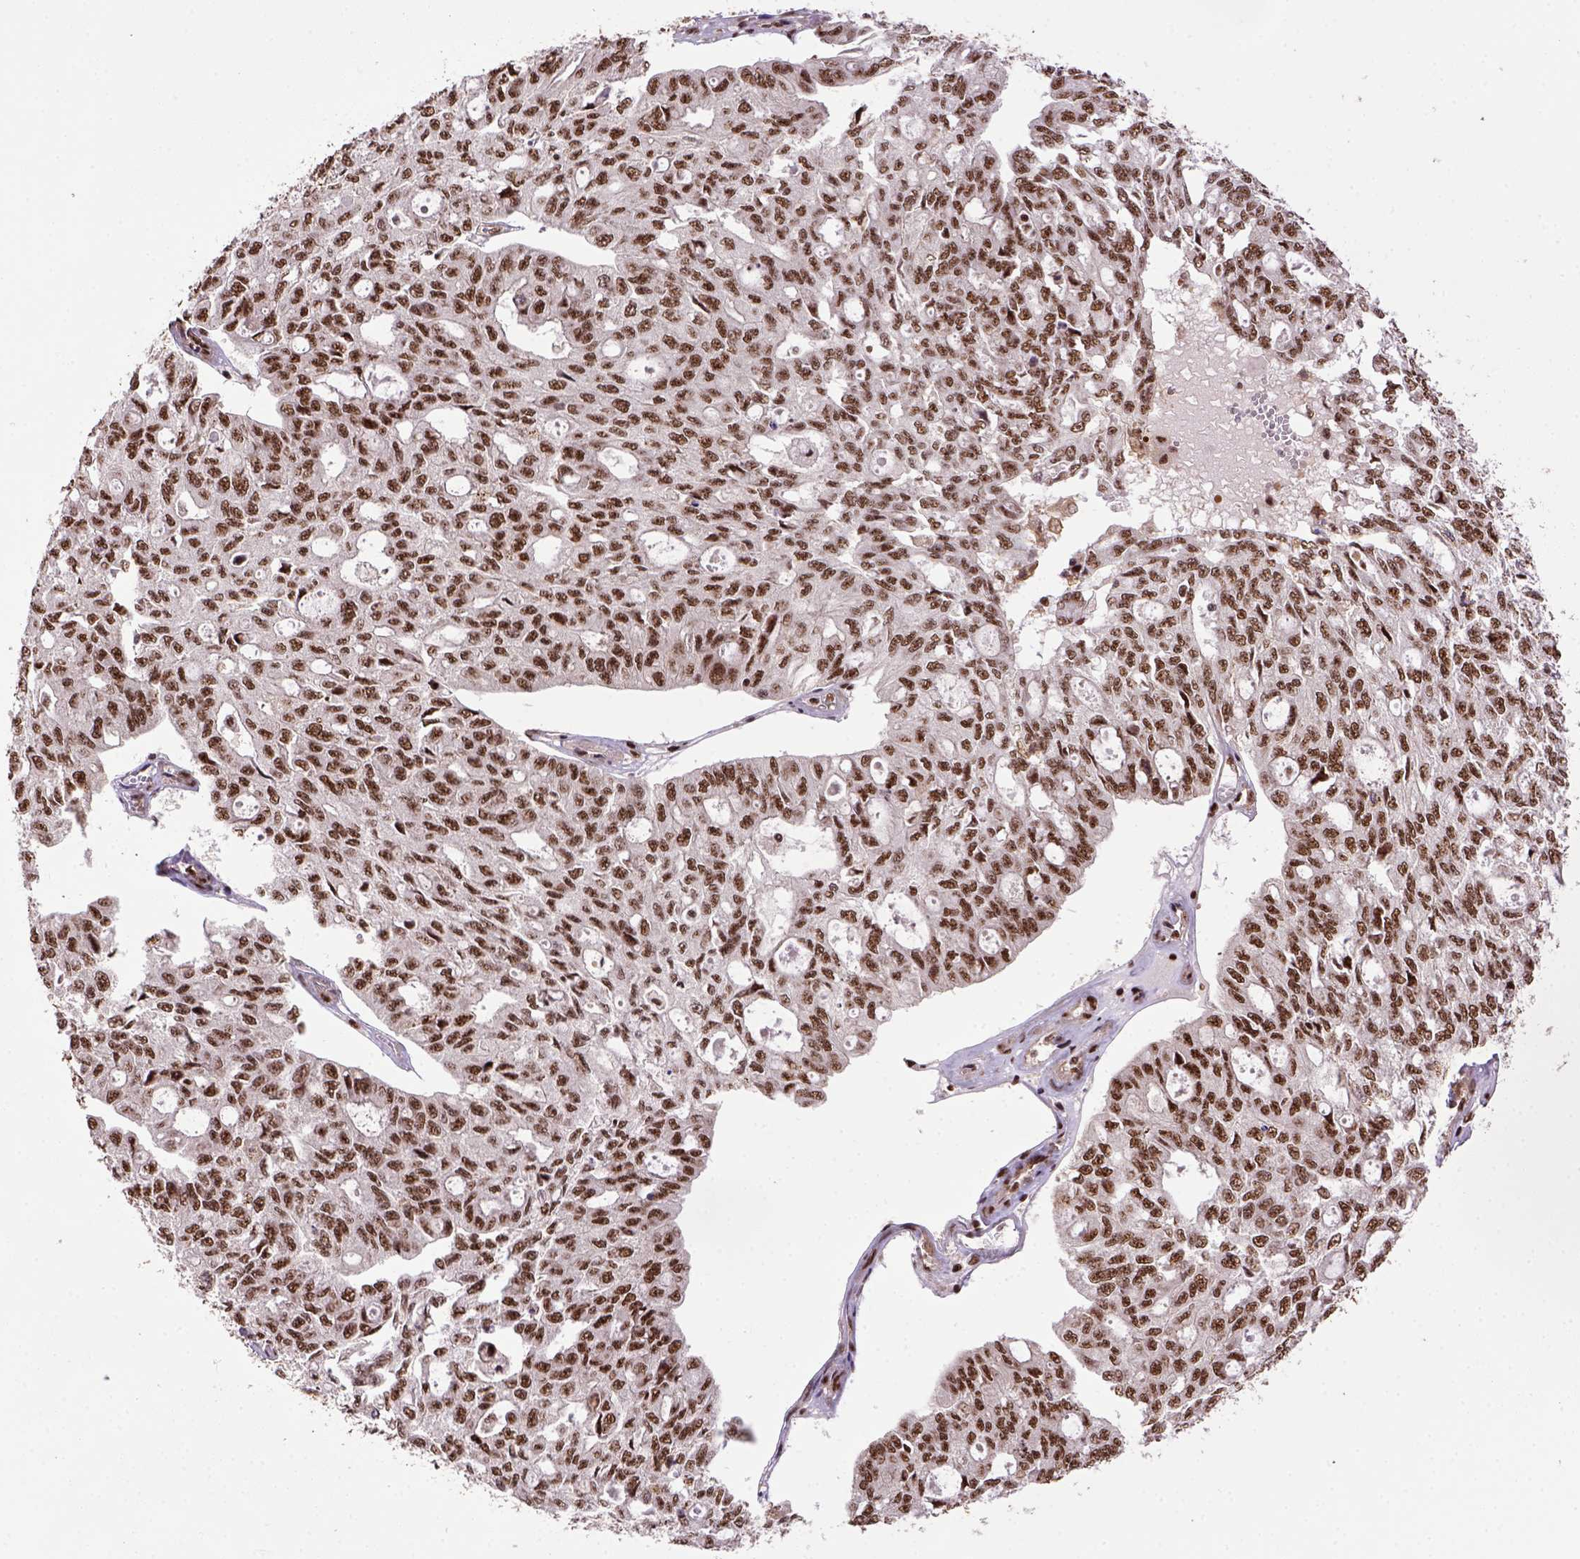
{"staining": {"intensity": "moderate", "quantity": ">75%", "location": "nuclear"}, "tissue": "ovarian cancer", "cell_type": "Tumor cells", "image_type": "cancer", "snomed": [{"axis": "morphology", "description": "Carcinoma, endometroid"}, {"axis": "topography", "description": "Ovary"}], "caption": "Ovarian cancer (endometroid carcinoma) tissue shows moderate nuclear positivity in about >75% of tumor cells The staining is performed using DAB brown chromogen to label protein expression. The nuclei are counter-stained blue using hematoxylin.", "gene": "PPIG", "patient": {"sex": "female", "age": 65}}